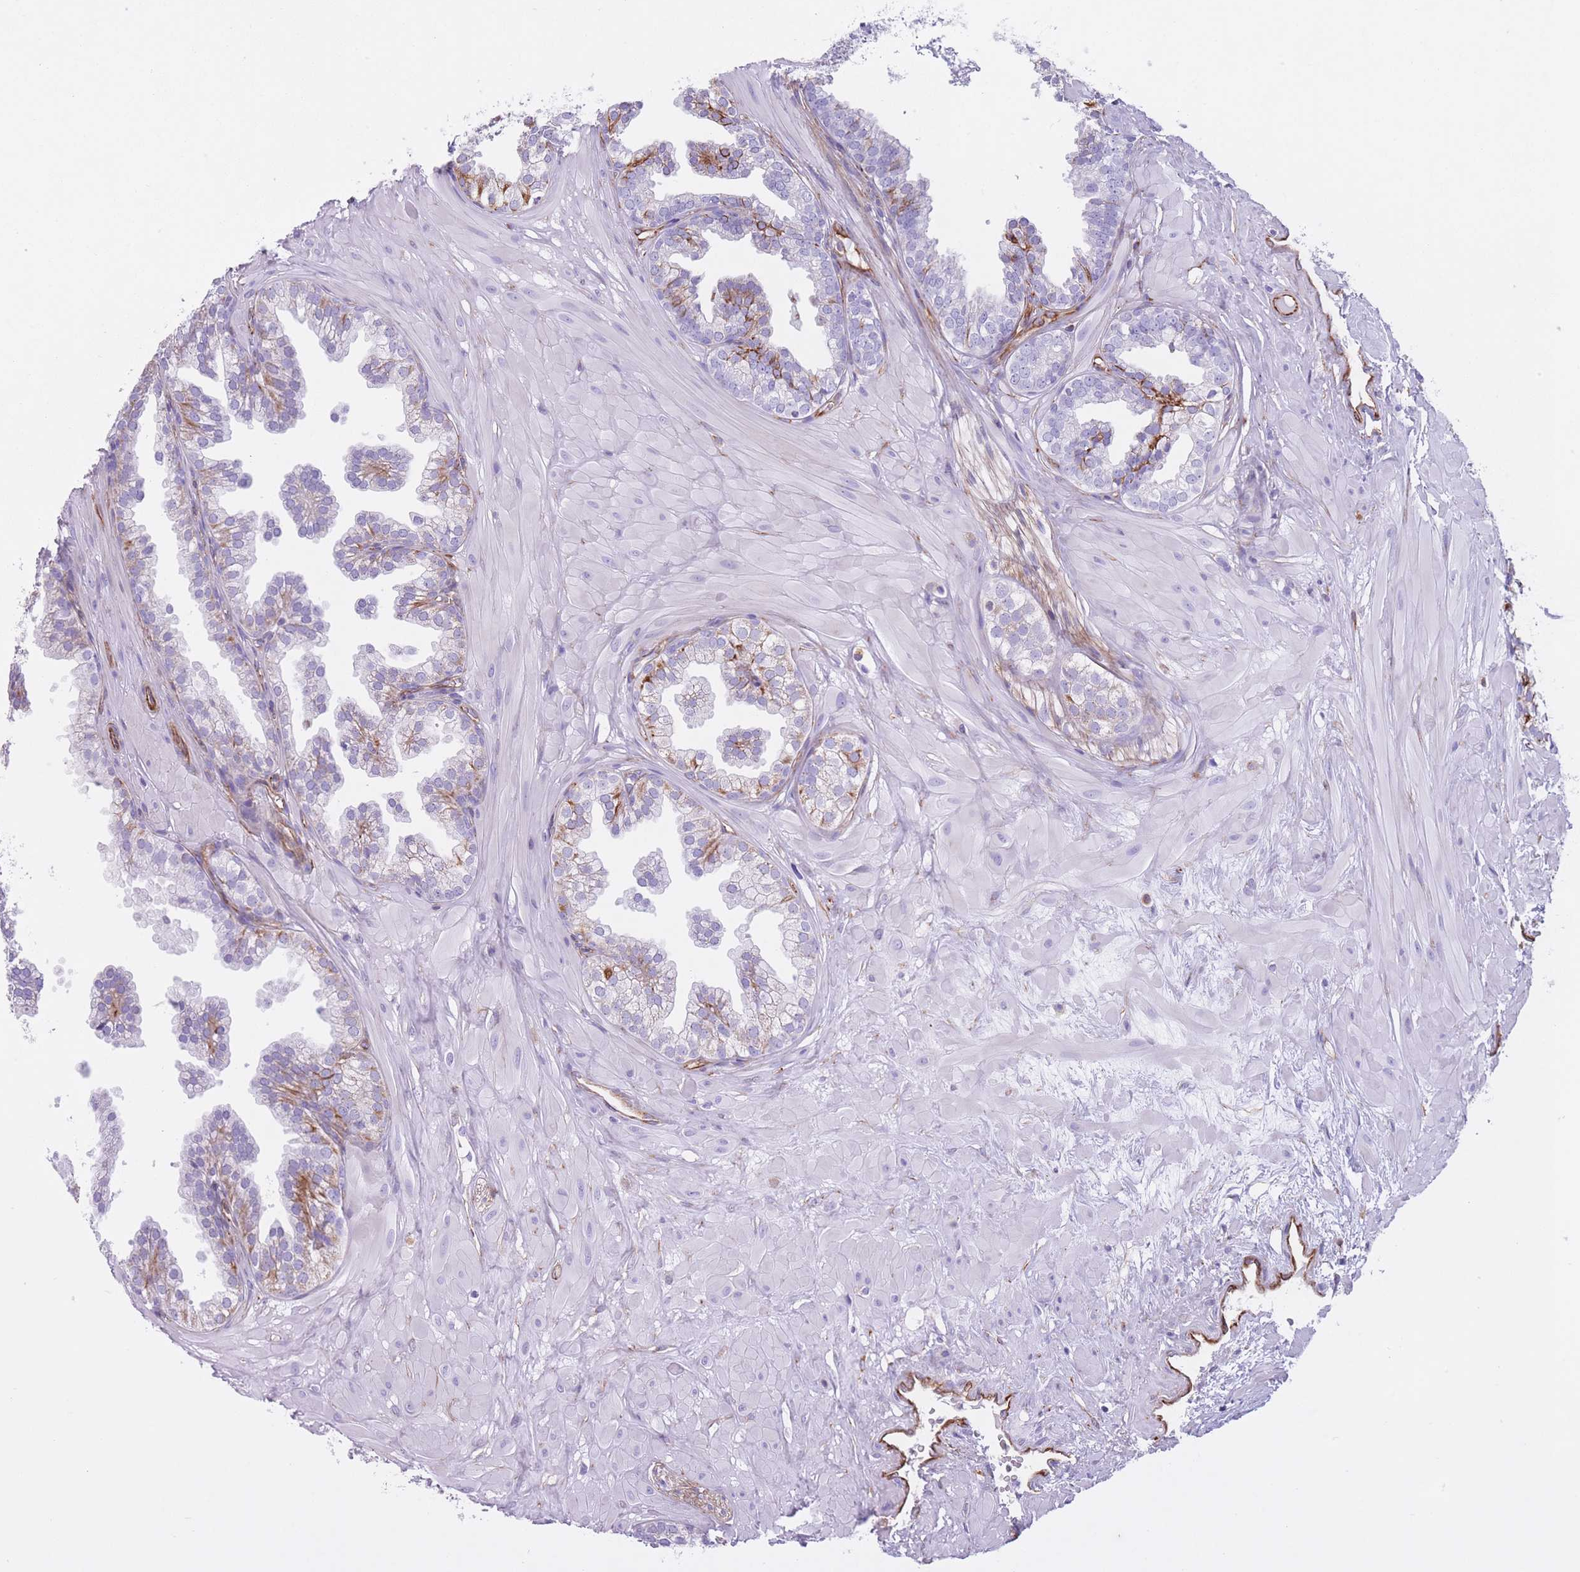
{"staining": {"intensity": "strong", "quantity": "<25%", "location": "cytoplasmic/membranous"}, "tissue": "prostate", "cell_type": "Glandular cells", "image_type": "normal", "snomed": [{"axis": "morphology", "description": "Normal tissue, NOS"}, {"axis": "topography", "description": "Prostate"}, {"axis": "topography", "description": "Peripheral nerve tissue"}], "caption": "Brown immunohistochemical staining in normal human prostate exhibits strong cytoplasmic/membranous staining in about <25% of glandular cells.", "gene": "ATP5MF", "patient": {"sex": "male", "age": 55}}